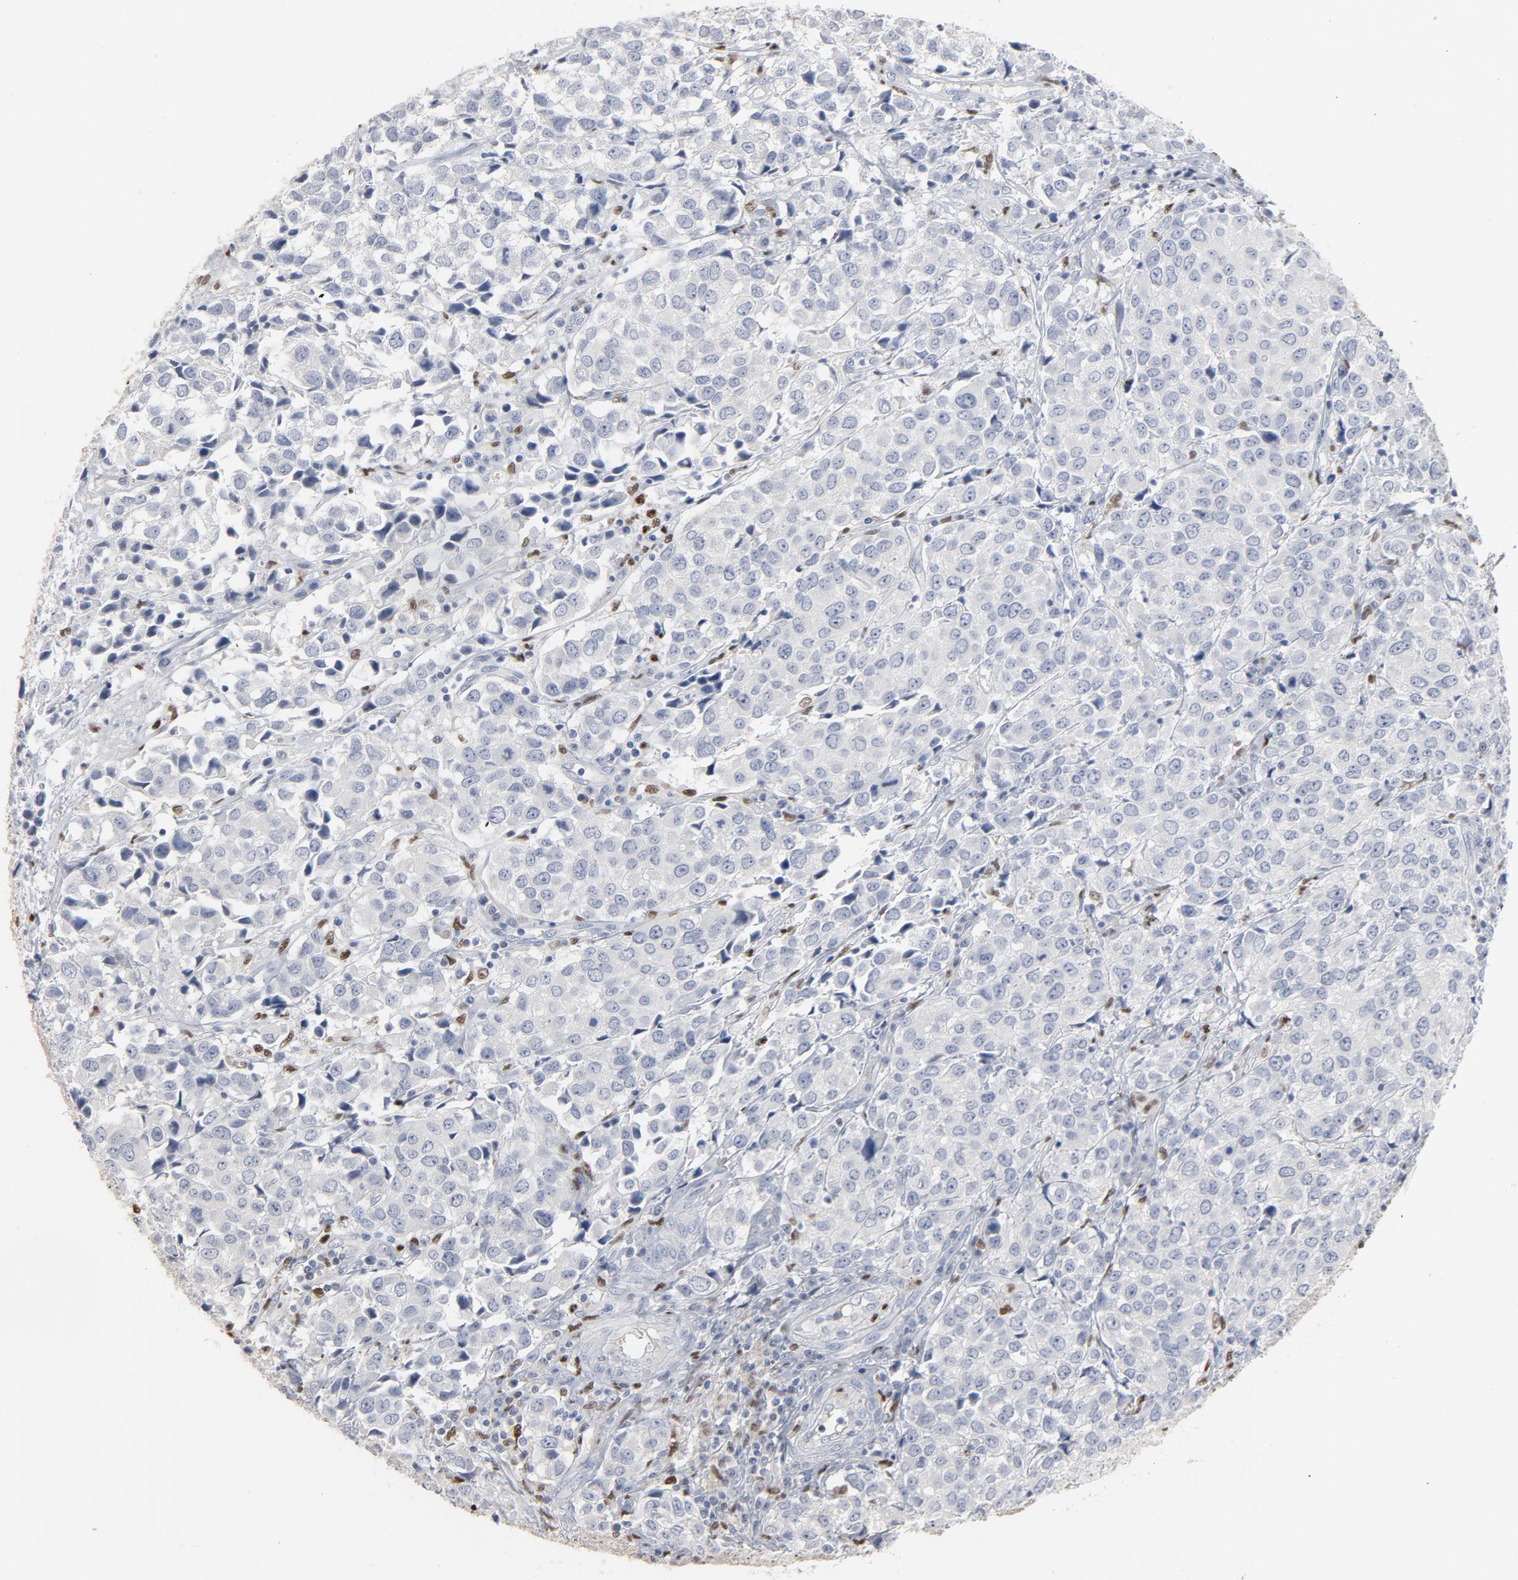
{"staining": {"intensity": "negative", "quantity": "none", "location": "none"}, "tissue": "urothelial cancer", "cell_type": "Tumor cells", "image_type": "cancer", "snomed": [{"axis": "morphology", "description": "Urothelial carcinoma, High grade"}, {"axis": "topography", "description": "Urinary bladder"}], "caption": "Tumor cells are negative for brown protein staining in urothelial cancer.", "gene": "SPI1", "patient": {"sex": "female", "age": 75}}